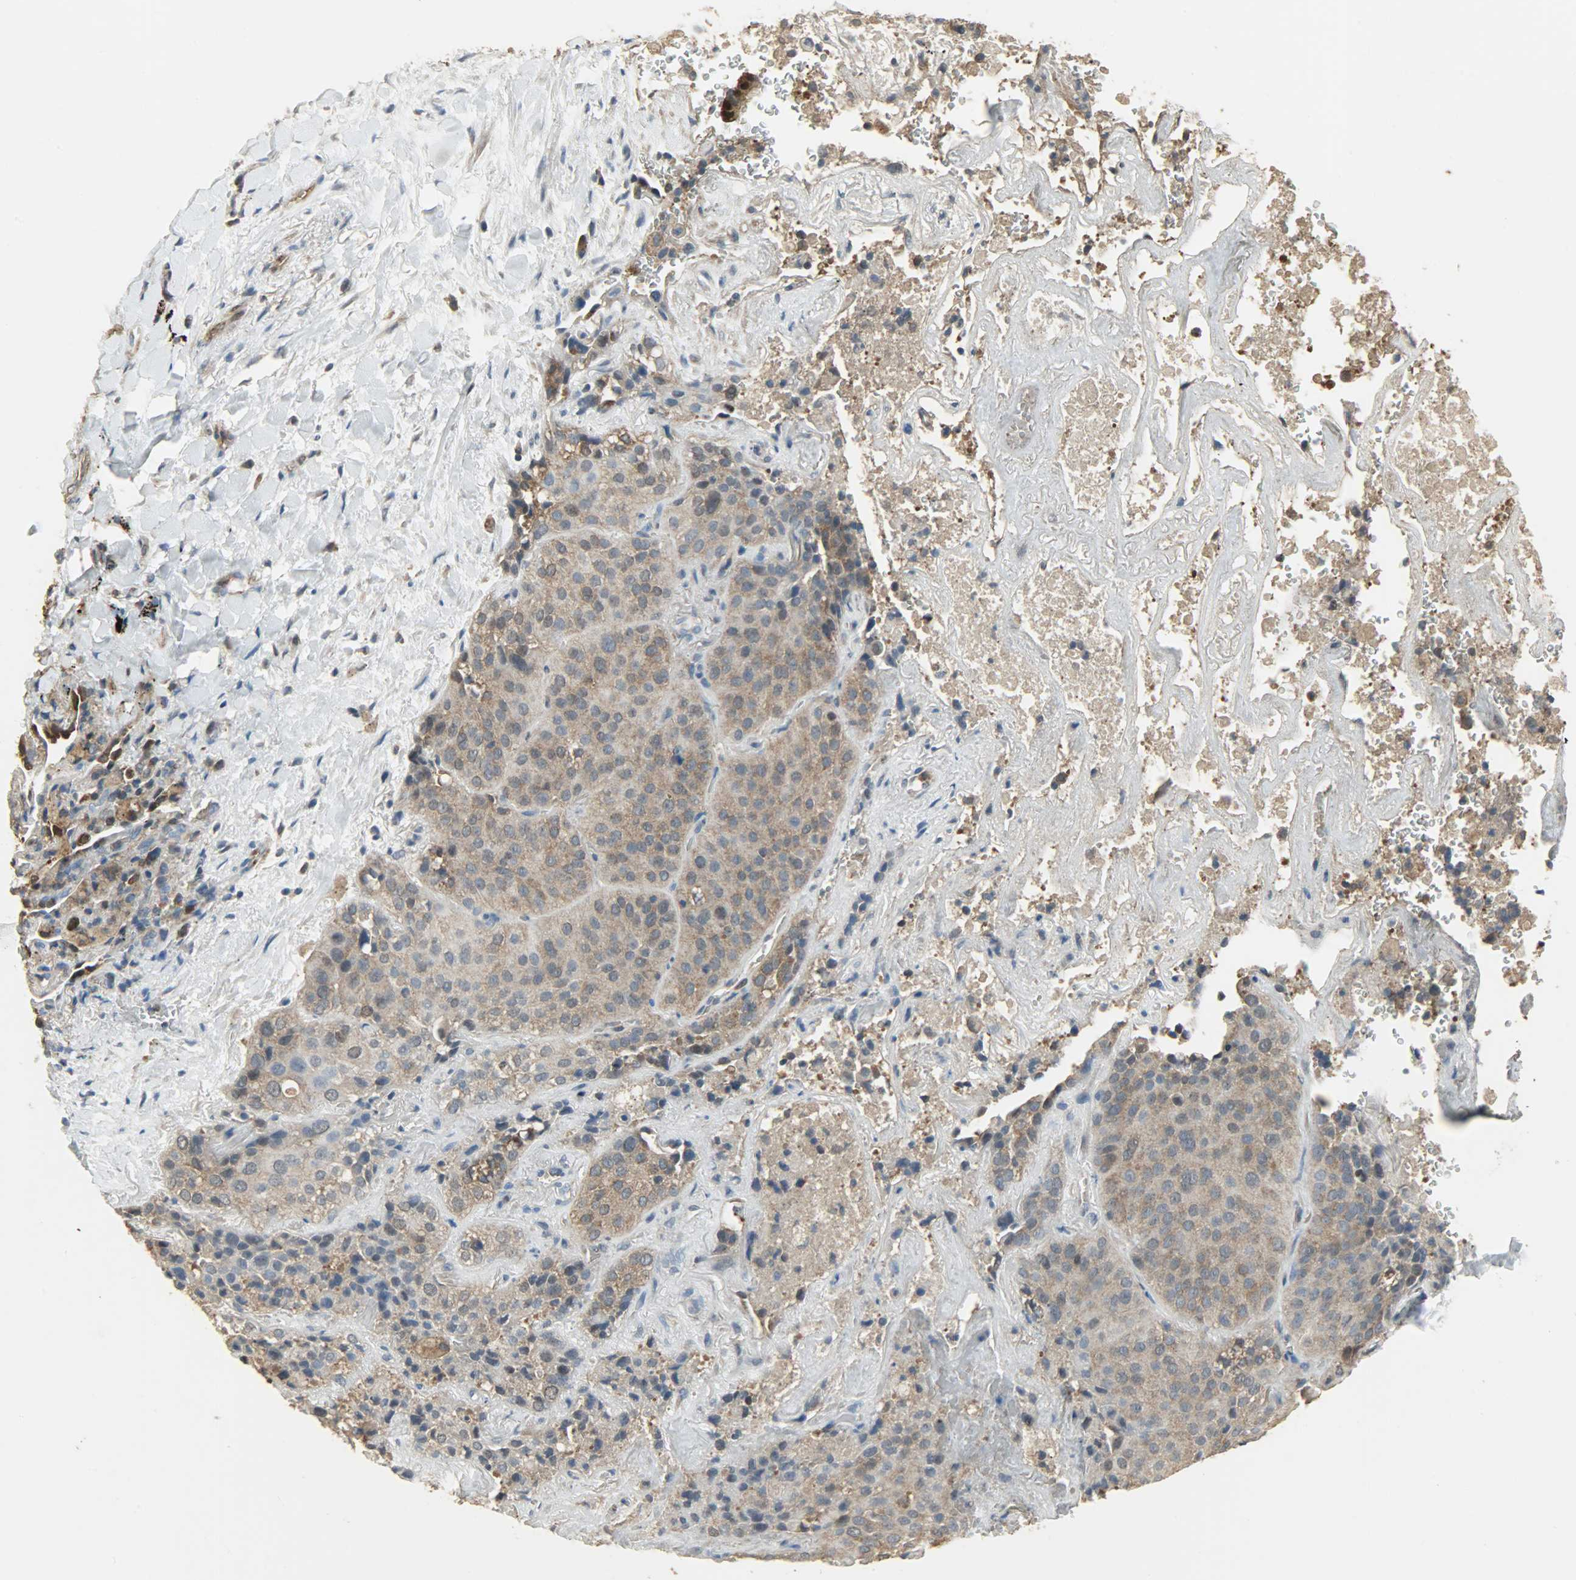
{"staining": {"intensity": "moderate", "quantity": ">75%", "location": "cytoplasmic/membranous"}, "tissue": "lung cancer", "cell_type": "Tumor cells", "image_type": "cancer", "snomed": [{"axis": "morphology", "description": "Squamous cell carcinoma, NOS"}, {"axis": "topography", "description": "Lung"}], "caption": "Protein positivity by immunohistochemistry demonstrates moderate cytoplasmic/membranous expression in about >75% of tumor cells in lung cancer.", "gene": "LDHB", "patient": {"sex": "male", "age": 54}}